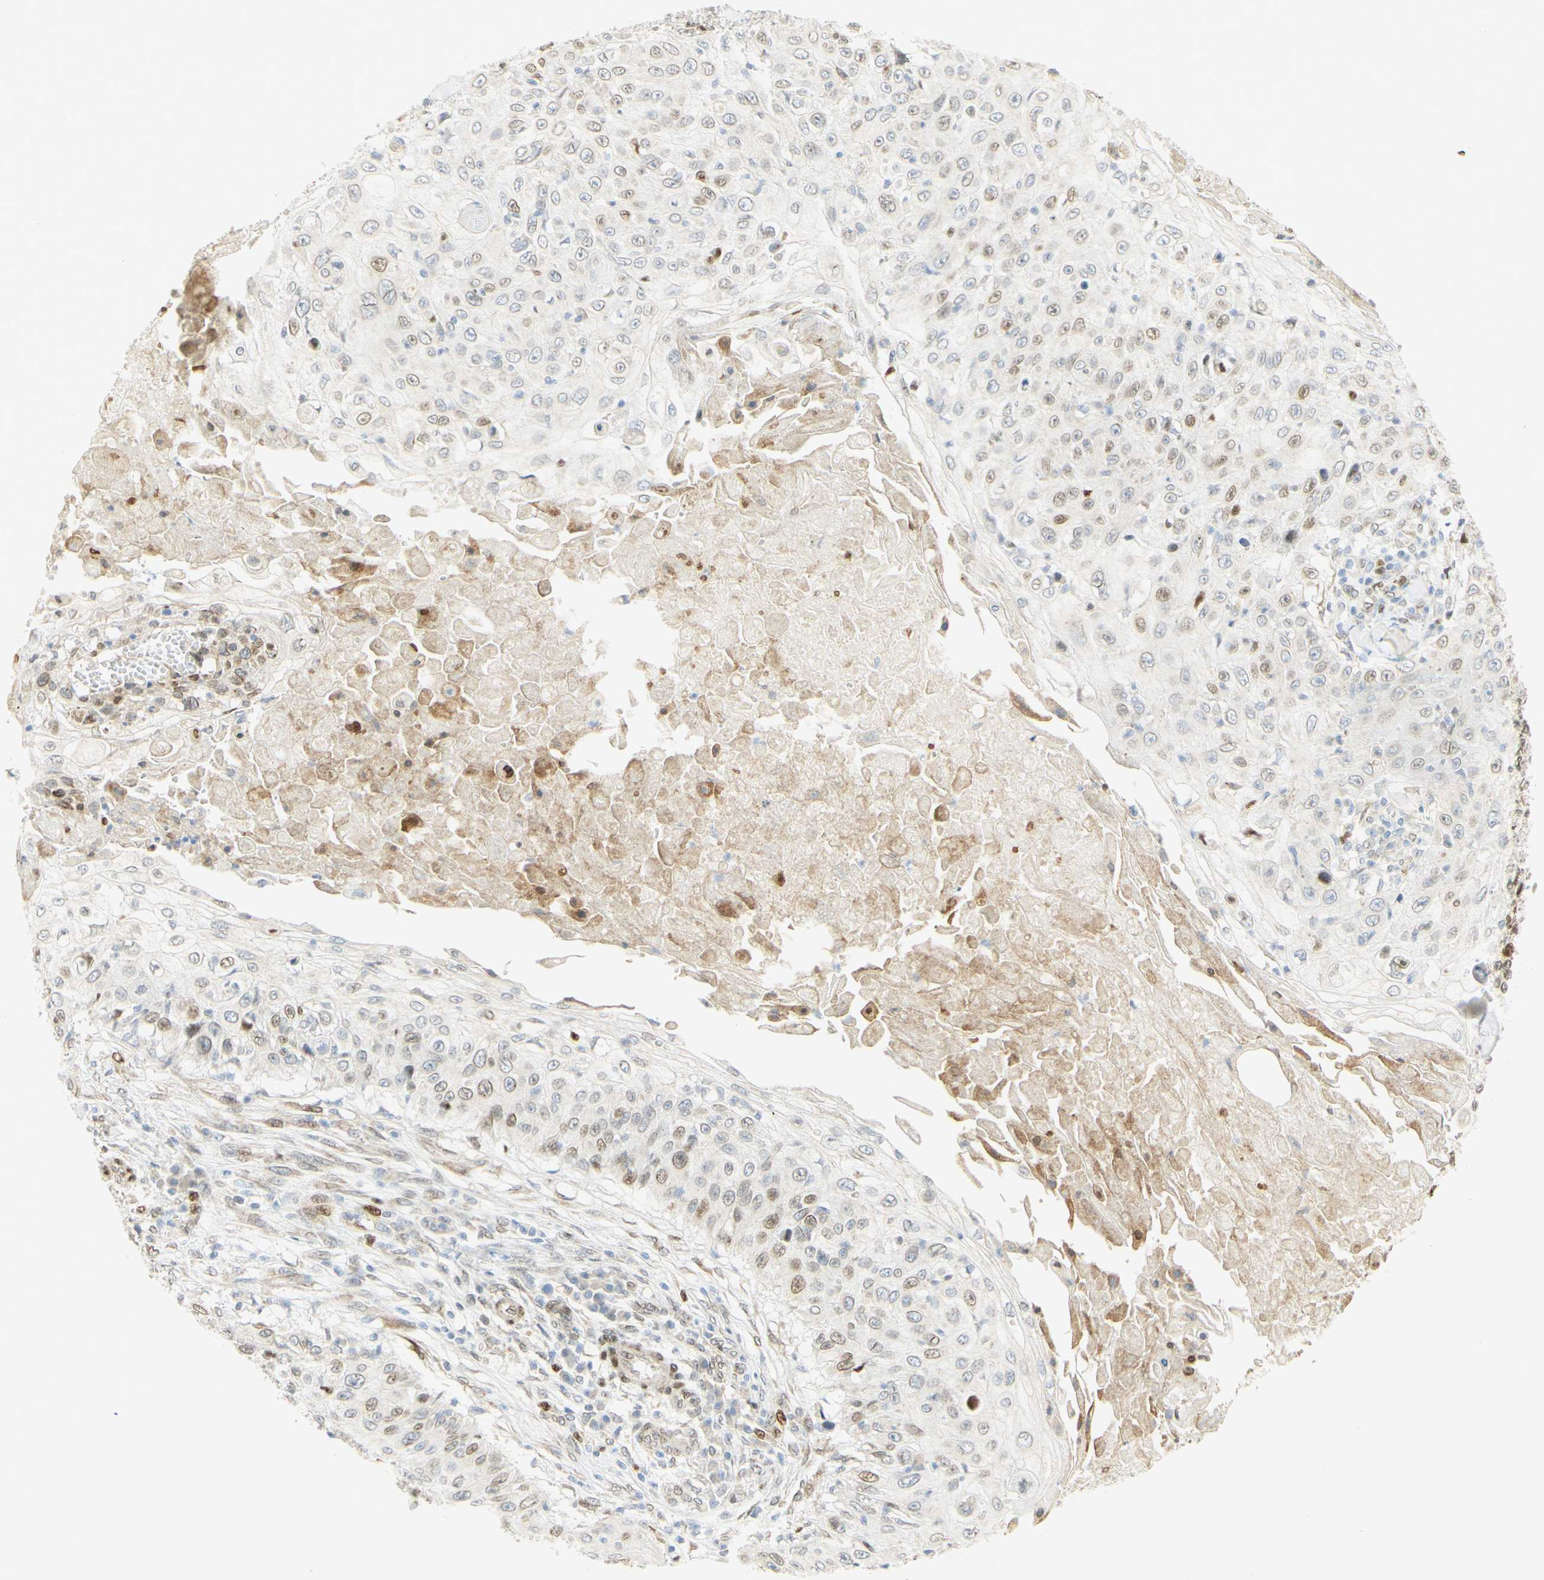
{"staining": {"intensity": "moderate", "quantity": "<25%", "location": "nuclear"}, "tissue": "skin cancer", "cell_type": "Tumor cells", "image_type": "cancer", "snomed": [{"axis": "morphology", "description": "Squamous cell carcinoma, NOS"}, {"axis": "topography", "description": "Skin"}], "caption": "Immunohistochemistry (DAB) staining of squamous cell carcinoma (skin) reveals moderate nuclear protein expression in approximately <25% of tumor cells.", "gene": "E2F1", "patient": {"sex": "male", "age": 86}}